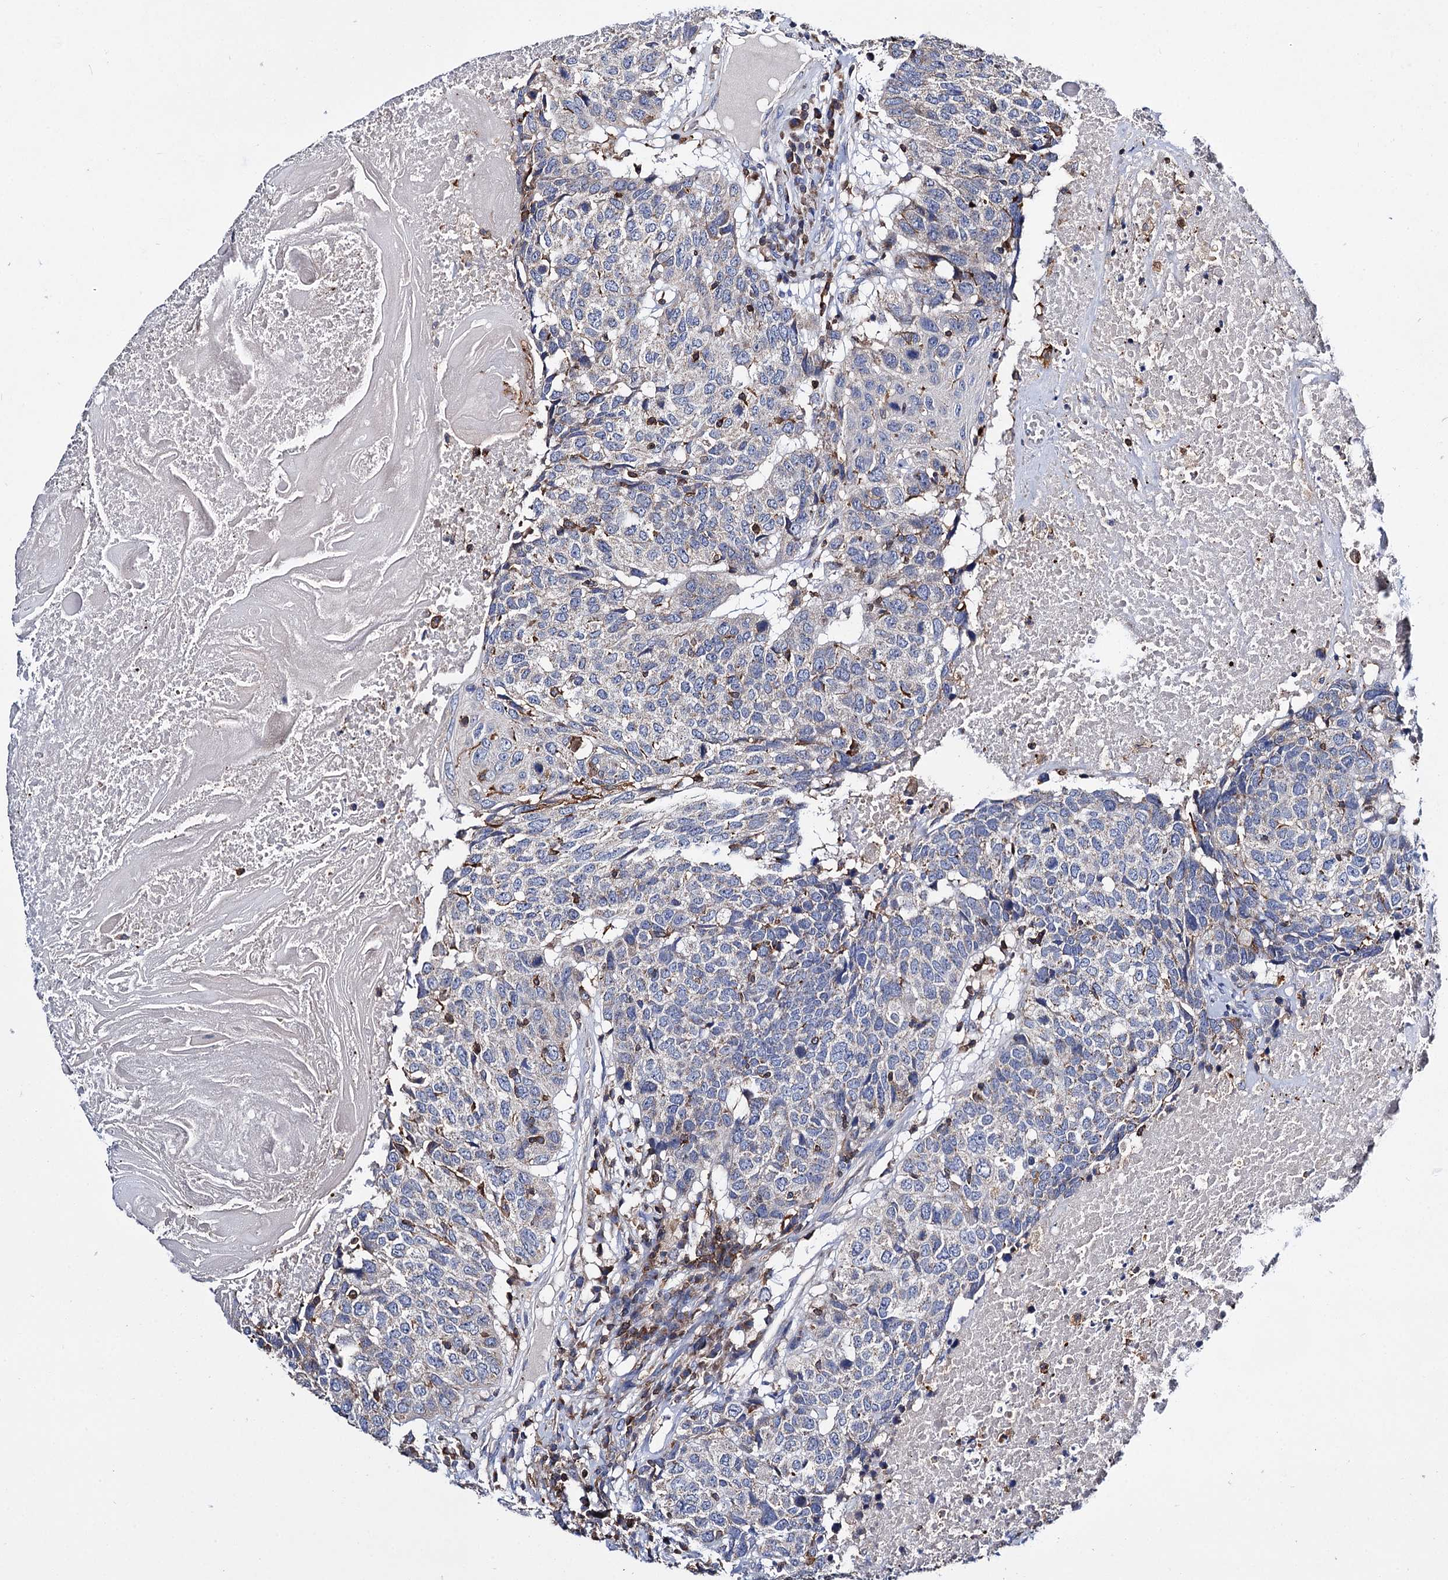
{"staining": {"intensity": "negative", "quantity": "none", "location": "none"}, "tissue": "head and neck cancer", "cell_type": "Tumor cells", "image_type": "cancer", "snomed": [{"axis": "morphology", "description": "Squamous cell carcinoma, NOS"}, {"axis": "topography", "description": "Head-Neck"}], "caption": "Human head and neck cancer stained for a protein using immunohistochemistry demonstrates no expression in tumor cells.", "gene": "UBASH3B", "patient": {"sex": "male", "age": 66}}